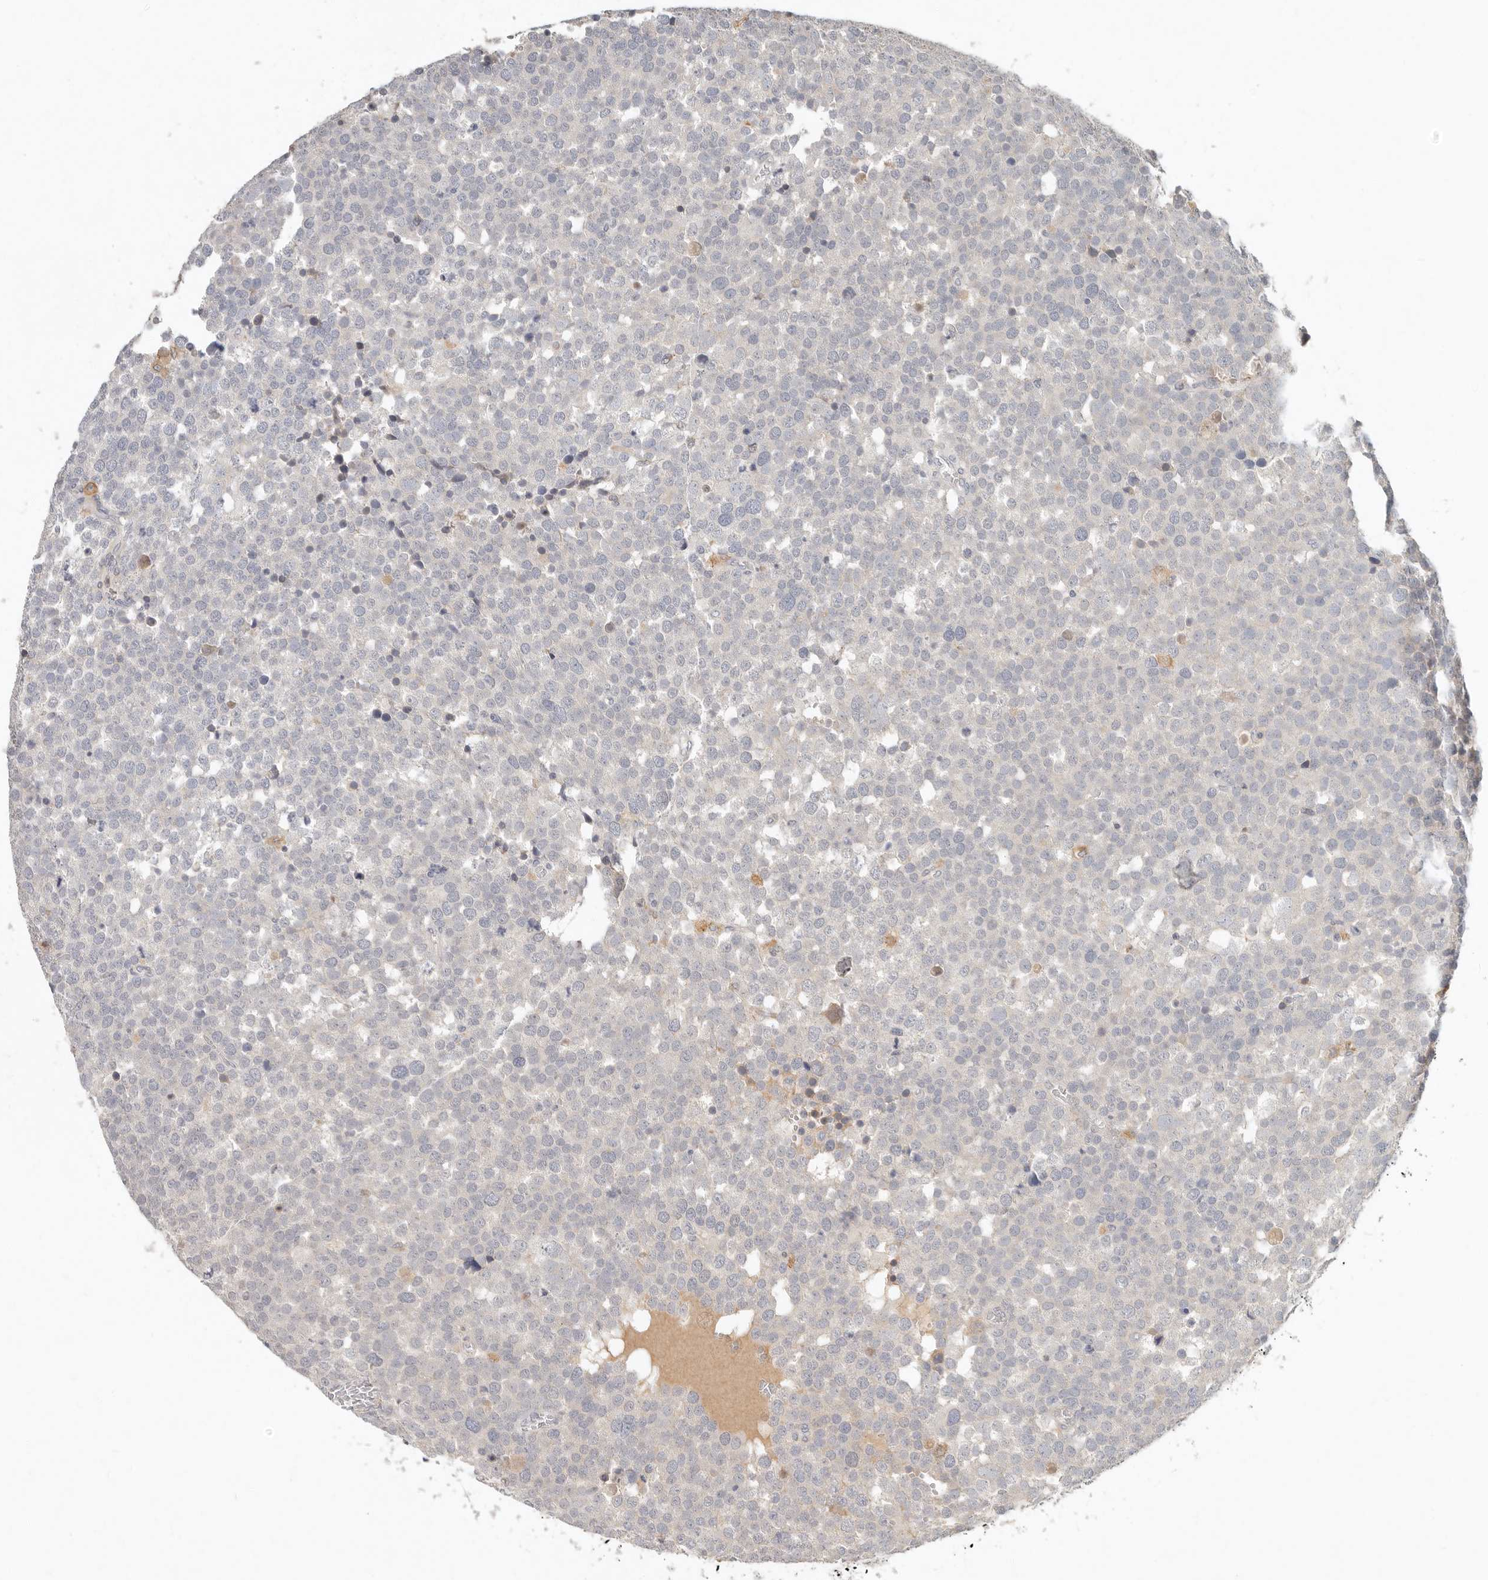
{"staining": {"intensity": "negative", "quantity": "none", "location": "none"}, "tissue": "testis cancer", "cell_type": "Tumor cells", "image_type": "cancer", "snomed": [{"axis": "morphology", "description": "Seminoma, NOS"}, {"axis": "topography", "description": "Testis"}], "caption": "DAB (3,3'-diaminobenzidine) immunohistochemical staining of testis cancer (seminoma) exhibits no significant staining in tumor cells.", "gene": "ARHGEF10L", "patient": {"sex": "male", "age": 71}}